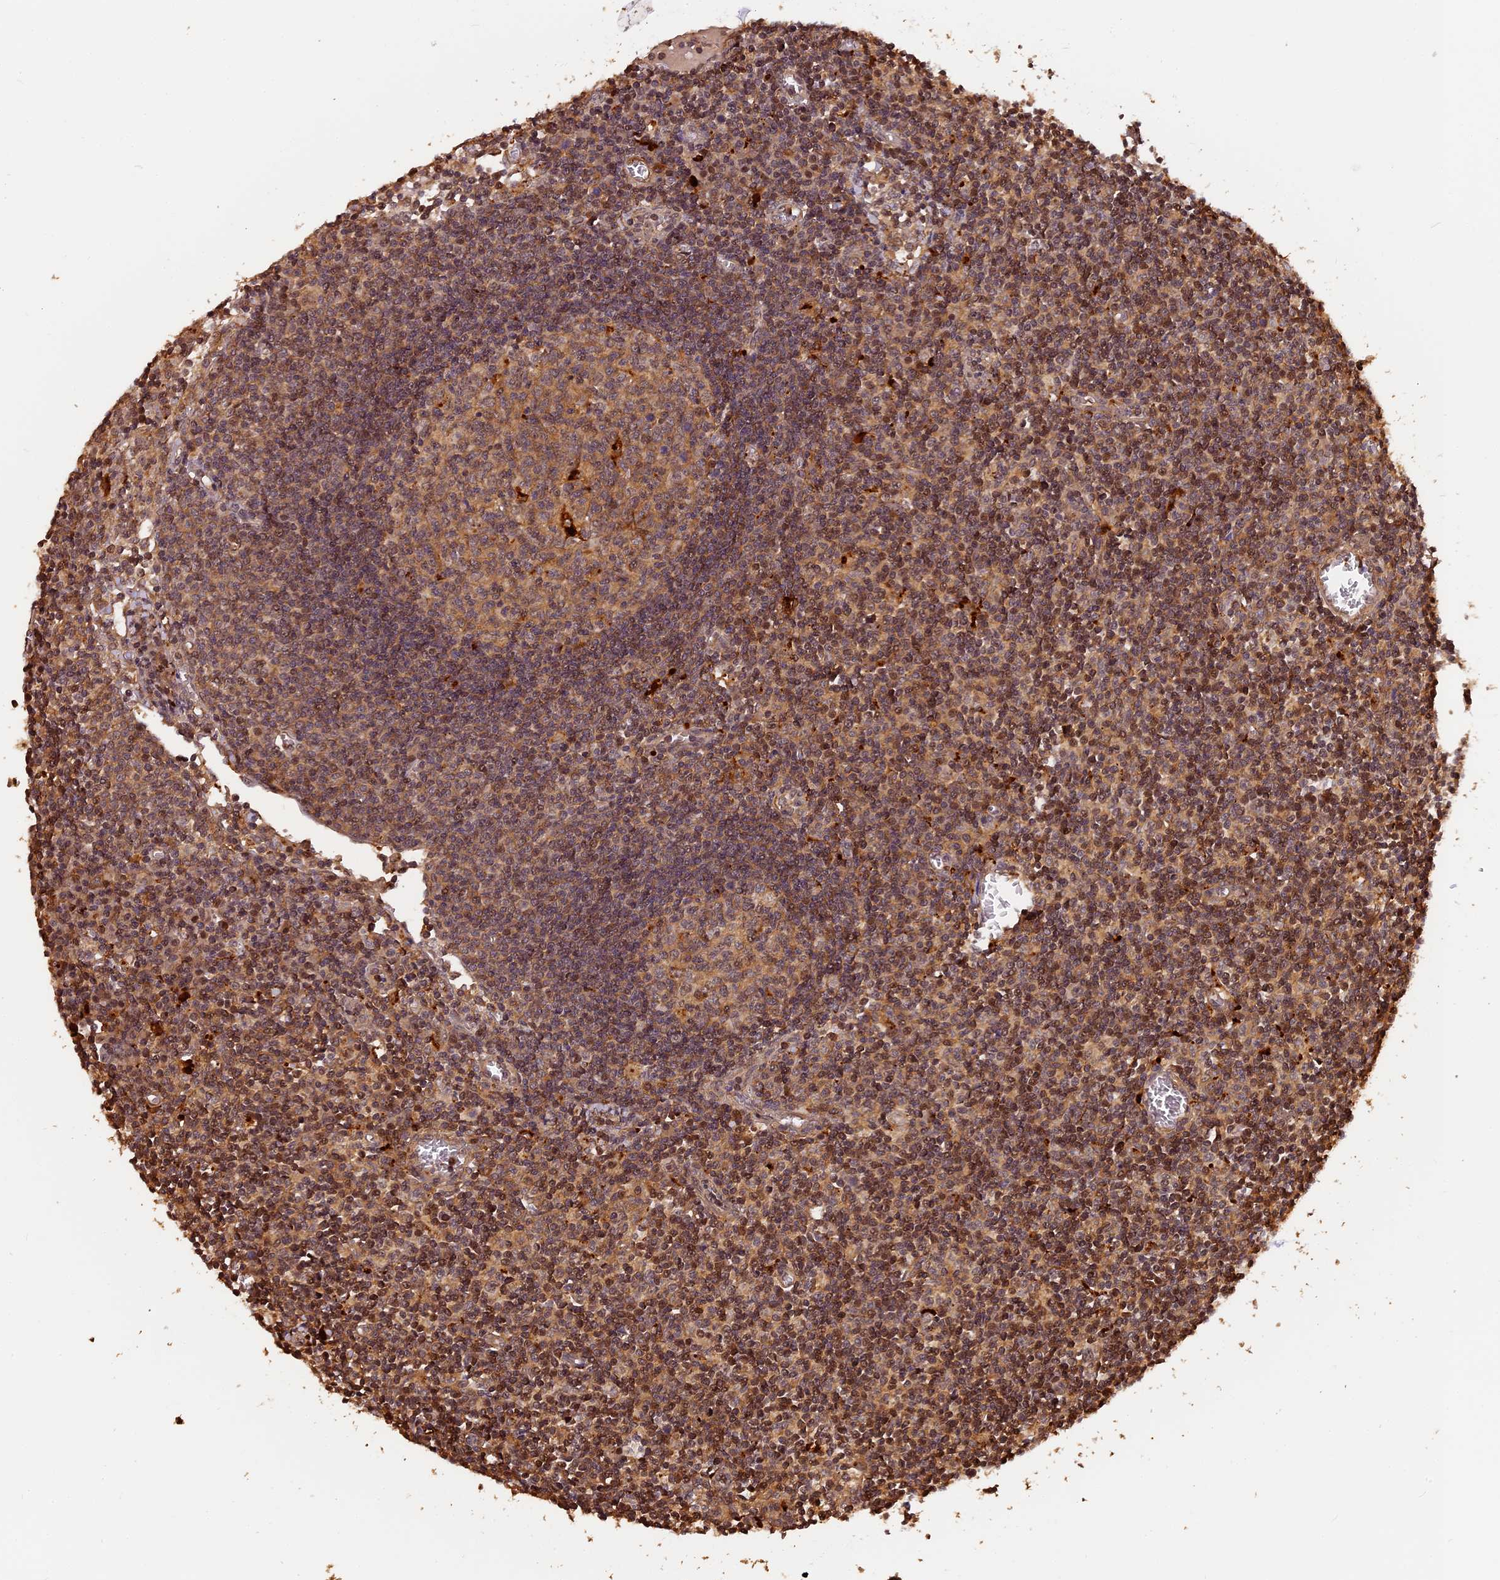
{"staining": {"intensity": "moderate", "quantity": ">75%", "location": "cytoplasmic/membranous"}, "tissue": "lymph node", "cell_type": "Germinal center cells", "image_type": "normal", "snomed": [{"axis": "morphology", "description": "Normal tissue, NOS"}, {"axis": "topography", "description": "Lymph node"}], "caption": "About >75% of germinal center cells in normal lymph node reveal moderate cytoplasmic/membranous protein staining as visualized by brown immunohistochemical staining.", "gene": "MMP15", "patient": {"sex": "female", "age": 55}}